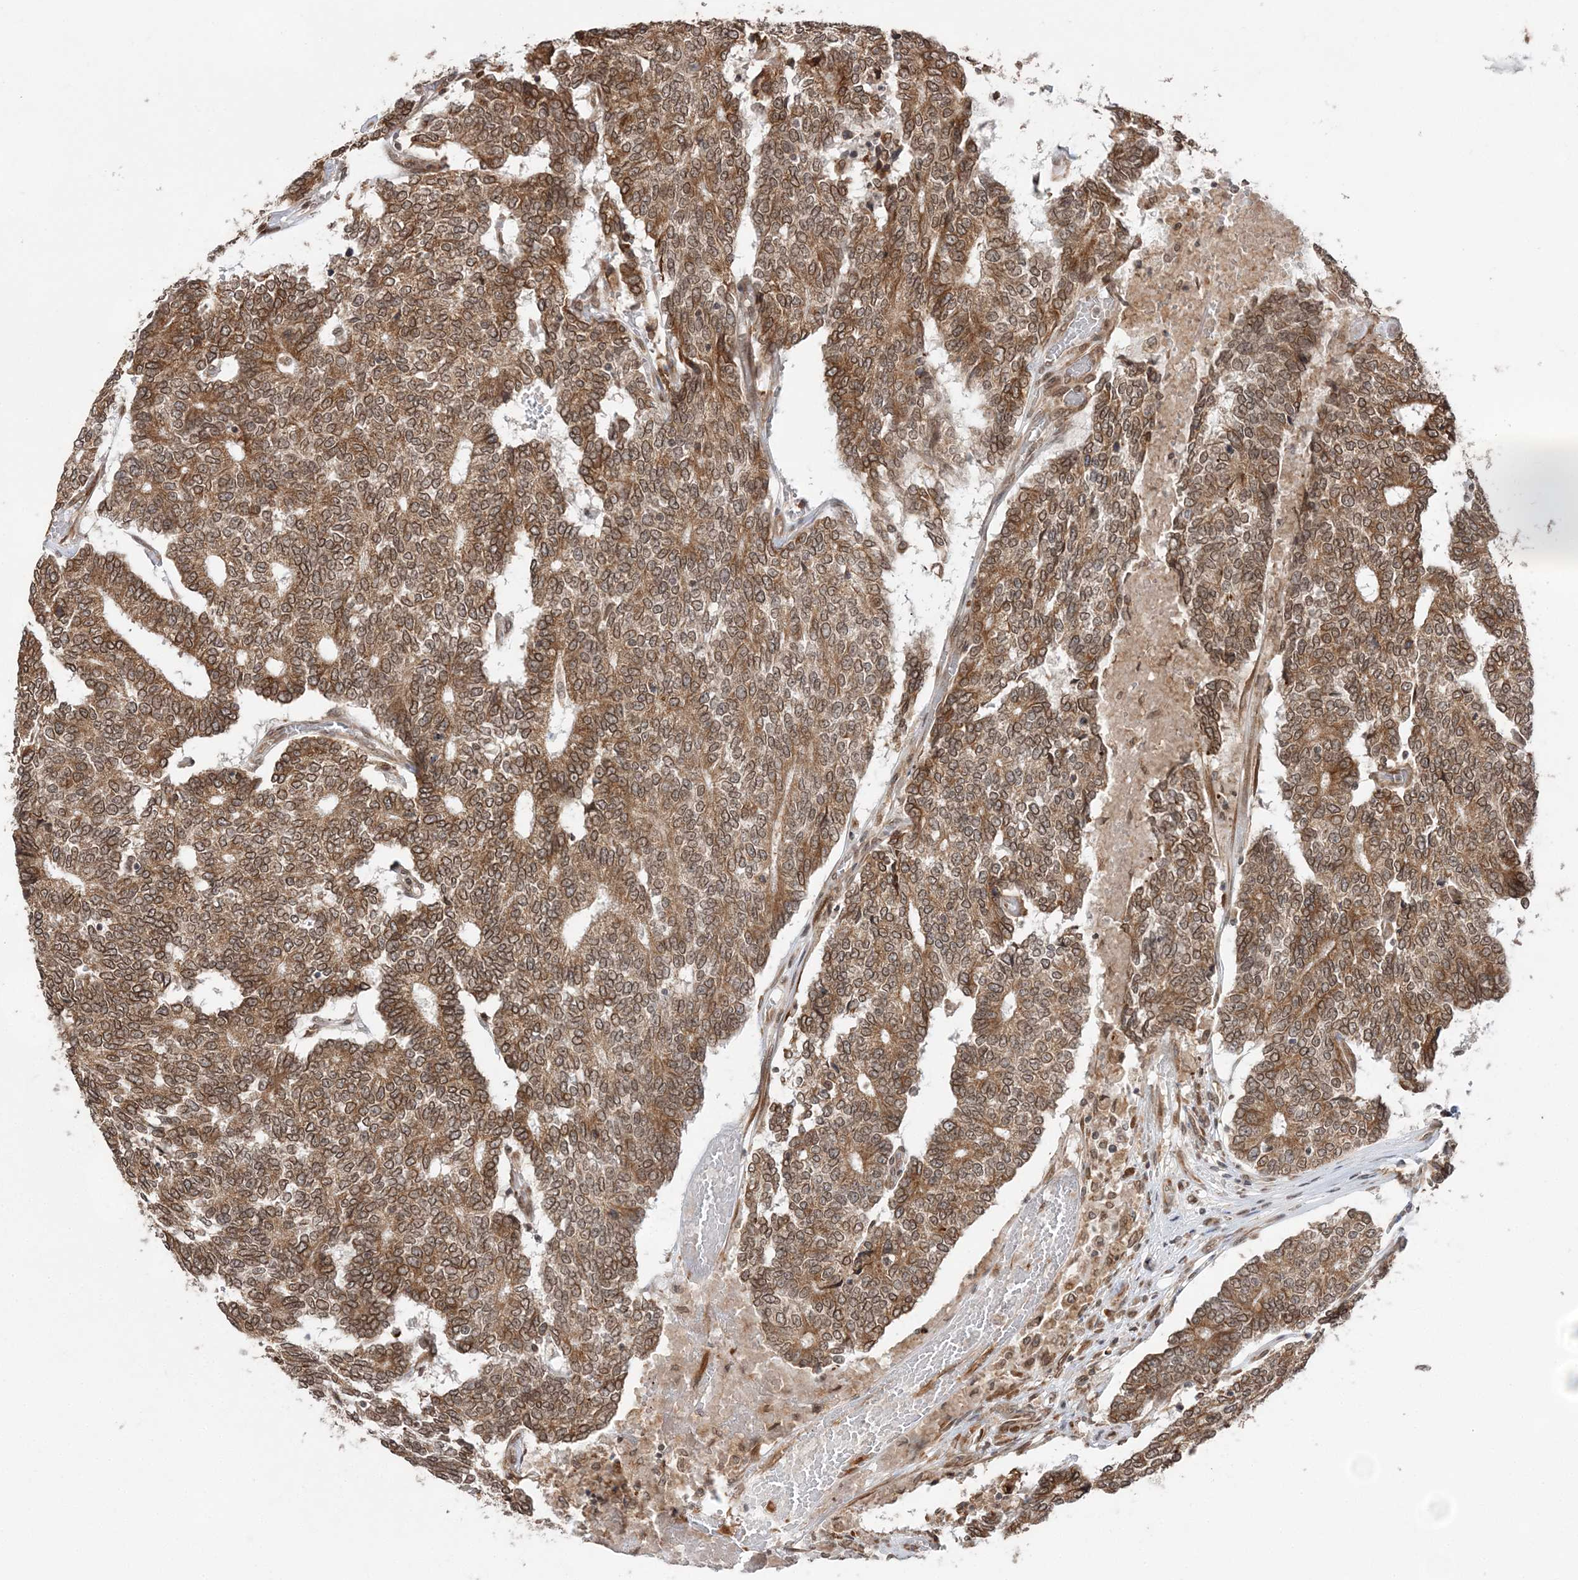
{"staining": {"intensity": "moderate", "quantity": ">75%", "location": "cytoplasmic/membranous,nuclear"}, "tissue": "prostate cancer", "cell_type": "Tumor cells", "image_type": "cancer", "snomed": [{"axis": "morphology", "description": "Normal tissue, NOS"}, {"axis": "morphology", "description": "Adenocarcinoma, High grade"}, {"axis": "topography", "description": "Prostate"}, {"axis": "topography", "description": "Seminal veicle"}], "caption": "Moderate cytoplasmic/membranous and nuclear protein expression is appreciated in about >75% of tumor cells in adenocarcinoma (high-grade) (prostate).", "gene": "TMED10", "patient": {"sex": "male", "age": 55}}